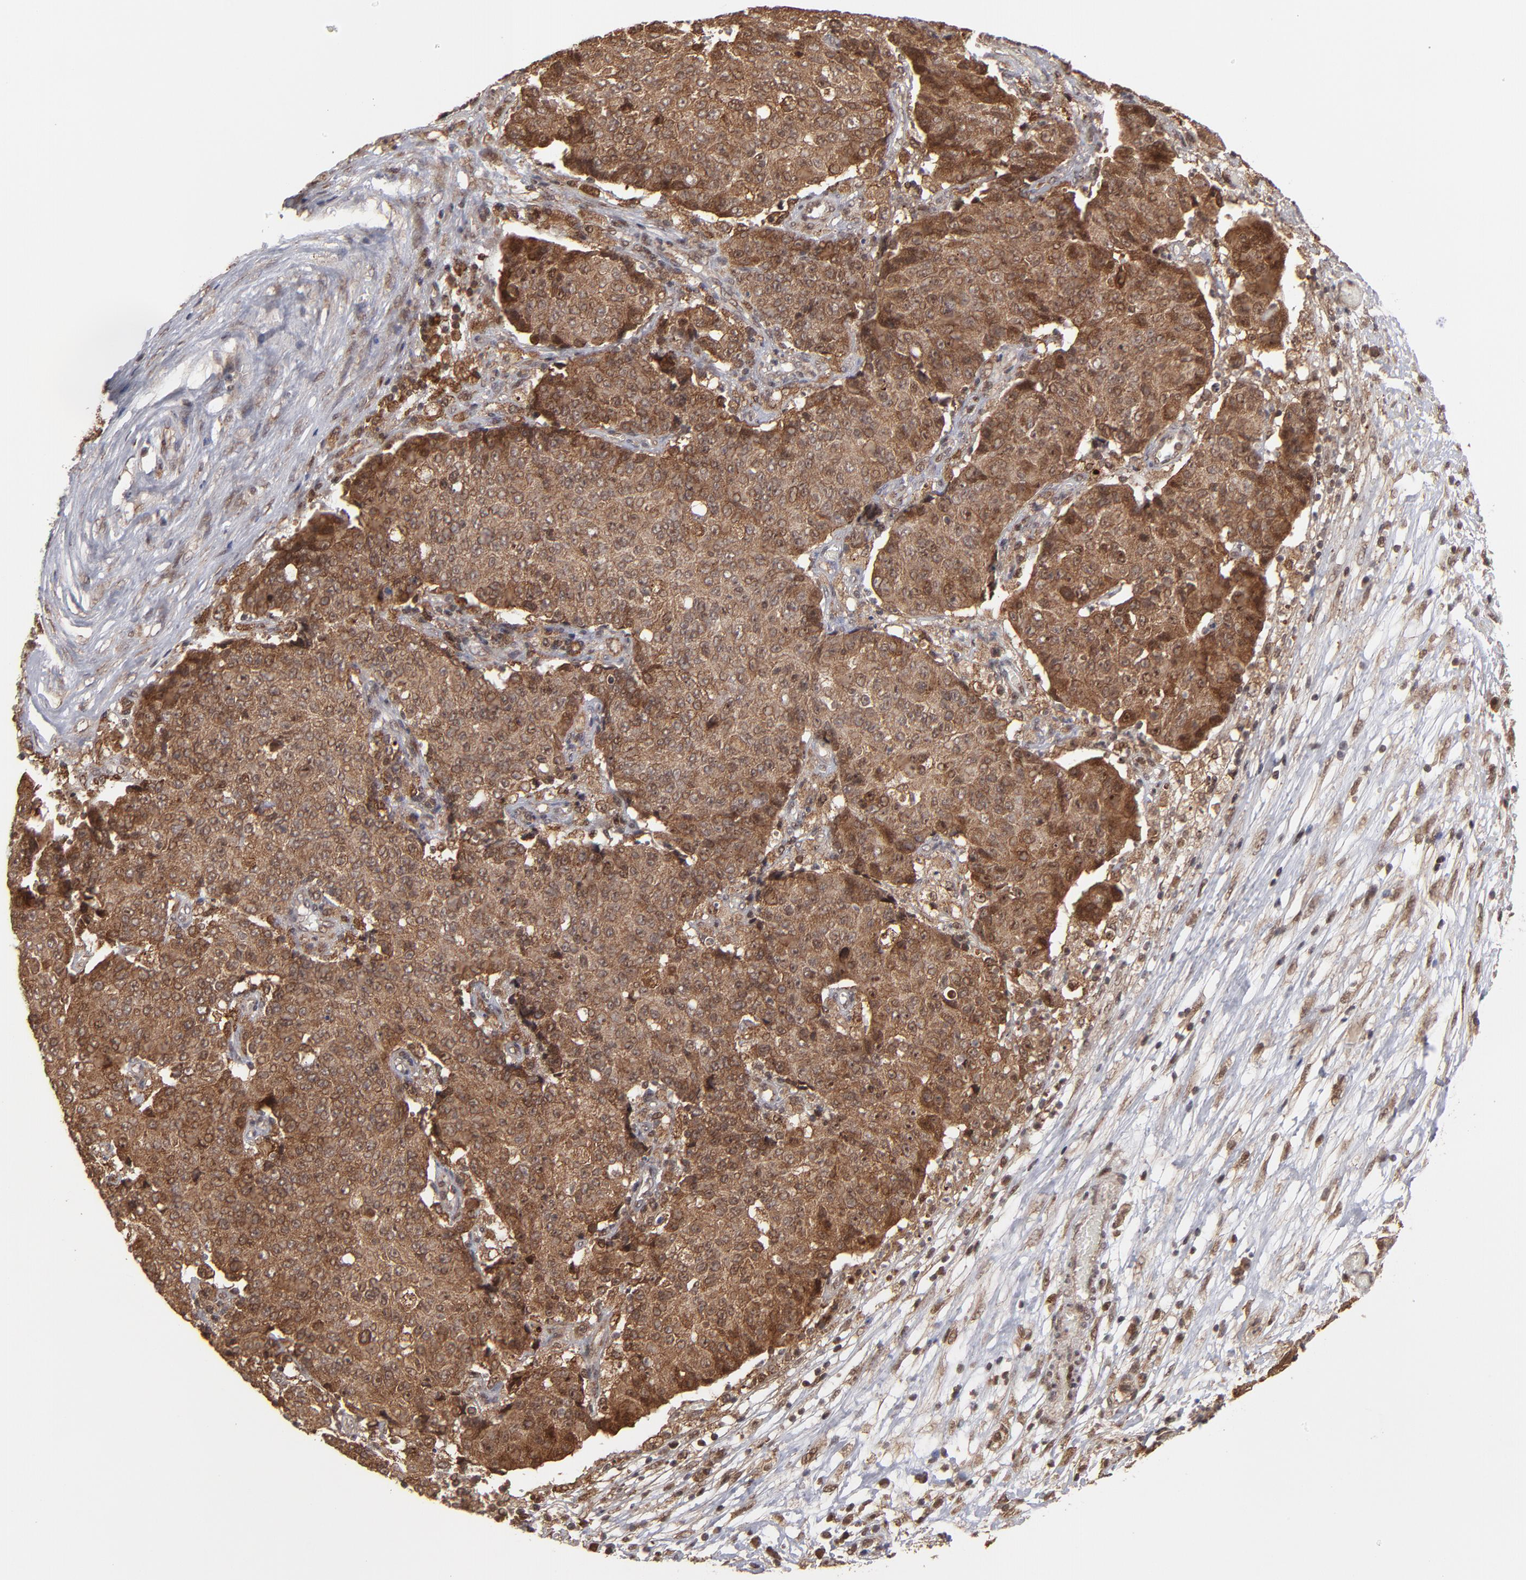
{"staining": {"intensity": "strong", "quantity": ">75%", "location": "cytoplasmic/membranous,nuclear"}, "tissue": "ovarian cancer", "cell_type": "Tumor cells", "image_type": "cancer", "snomed": [{"axis": "morphology", "description": "Carcinoma, endometroid"}, {"axis": "topography", "description": "Ovary"}], "caption": "A high amount of strong cytoplasmic/membranous and nuclear expression is appreciated in approximately >75% of tumor cells in ovarian endometroid carcinoma tissue.", "gene": "RGS6", "patient": {"sex": "female", "age": 42}}